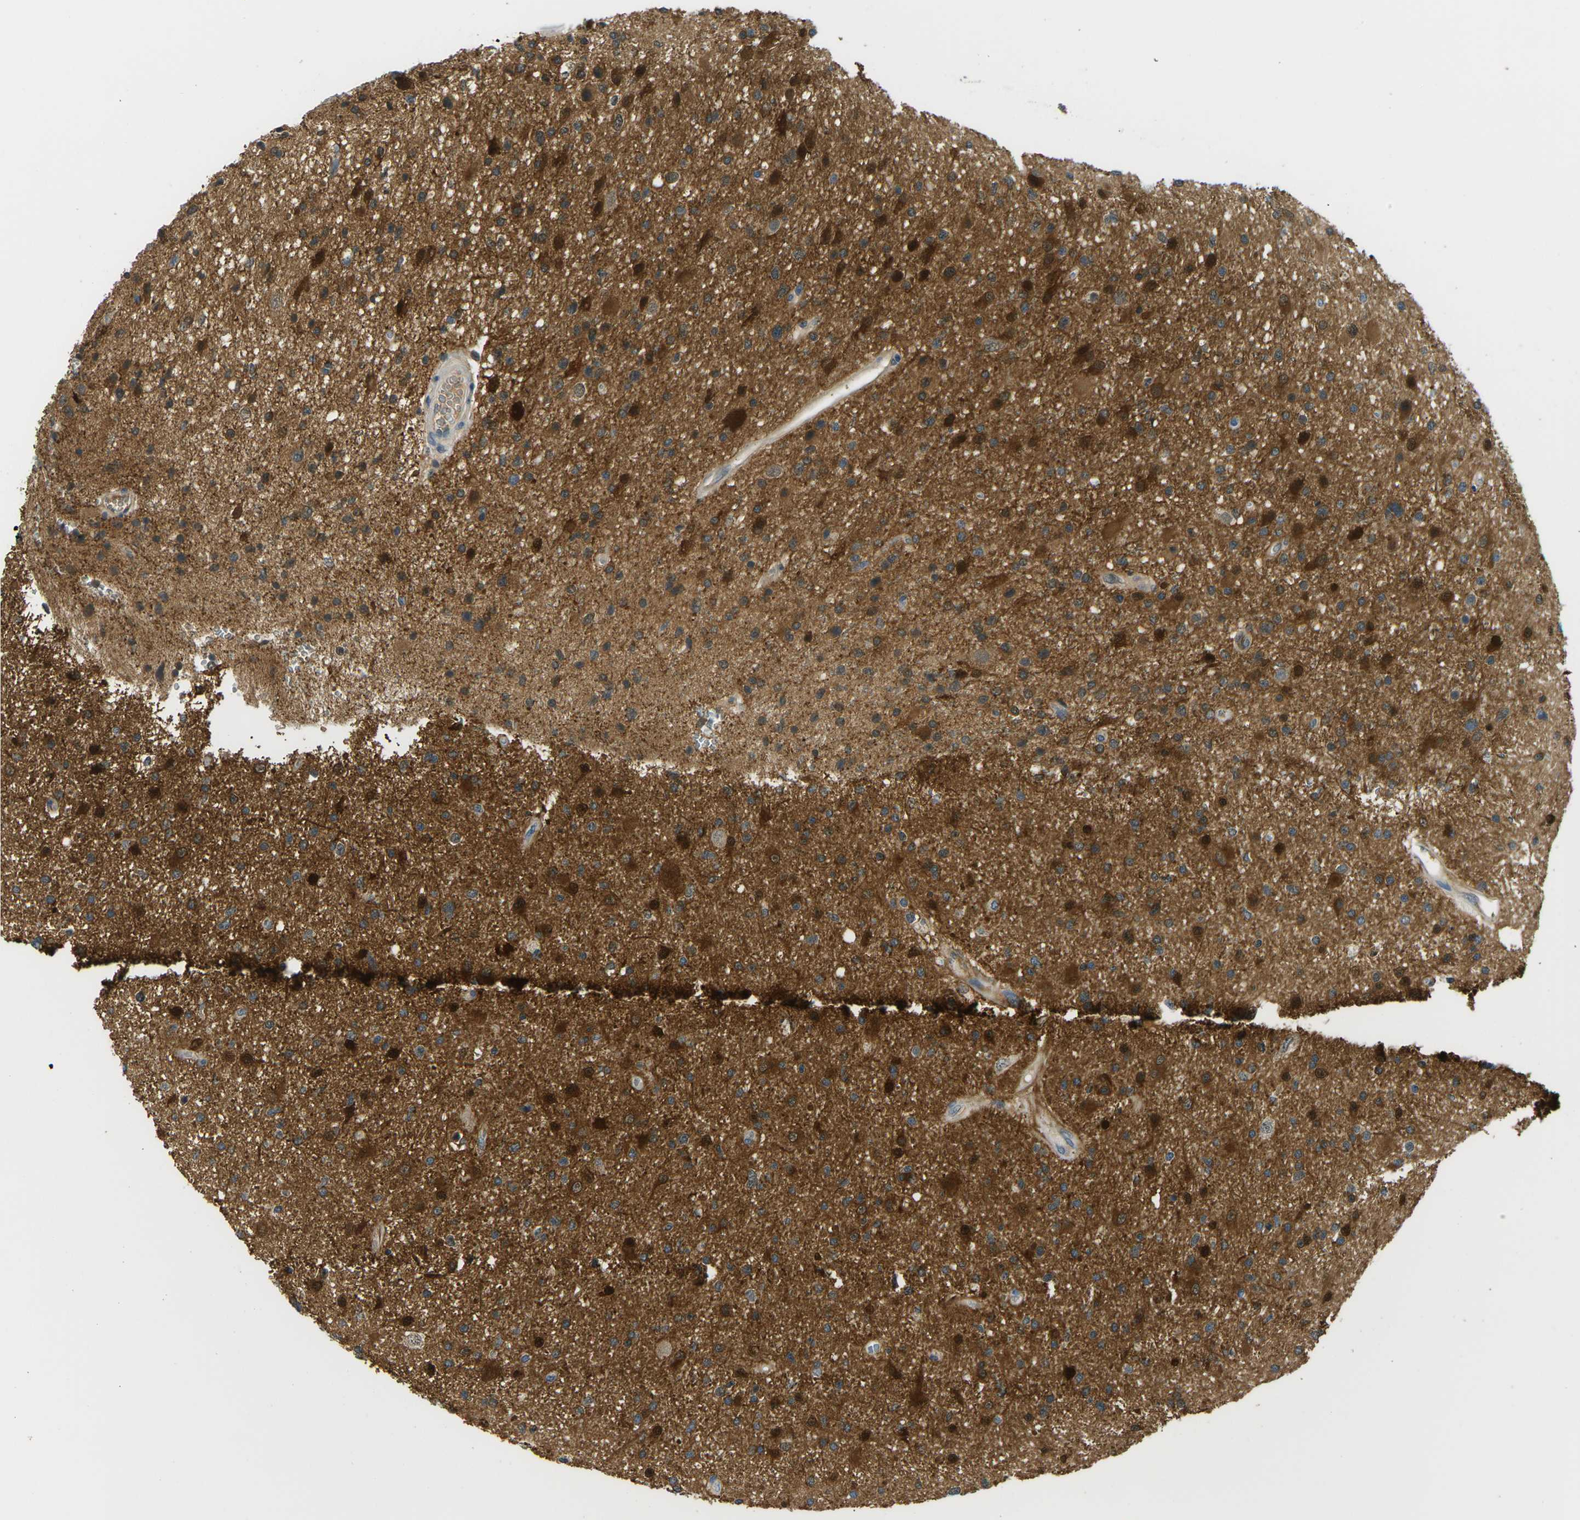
{"staining": {"intensity": "moderate", "quantity": "25%-75%", "location": "cytoplasmic/membranous"}, "tissue": "glioma", "cell_type": "Tumor cells", "image_type": "cancer", "snomed": [{"axis": "morphology", "description": "Glioma, malignant, High grade"}, {"axis": "topography", "description": "Brain"}], "caption": "Tumor cells exhibit moderate cytoplasmic/membranous expression in approximately 25%-75% of cells in high-grade glioma (malignant).", "gene": "PSAT1", "patient": {"sex": "male", "age": 33}}